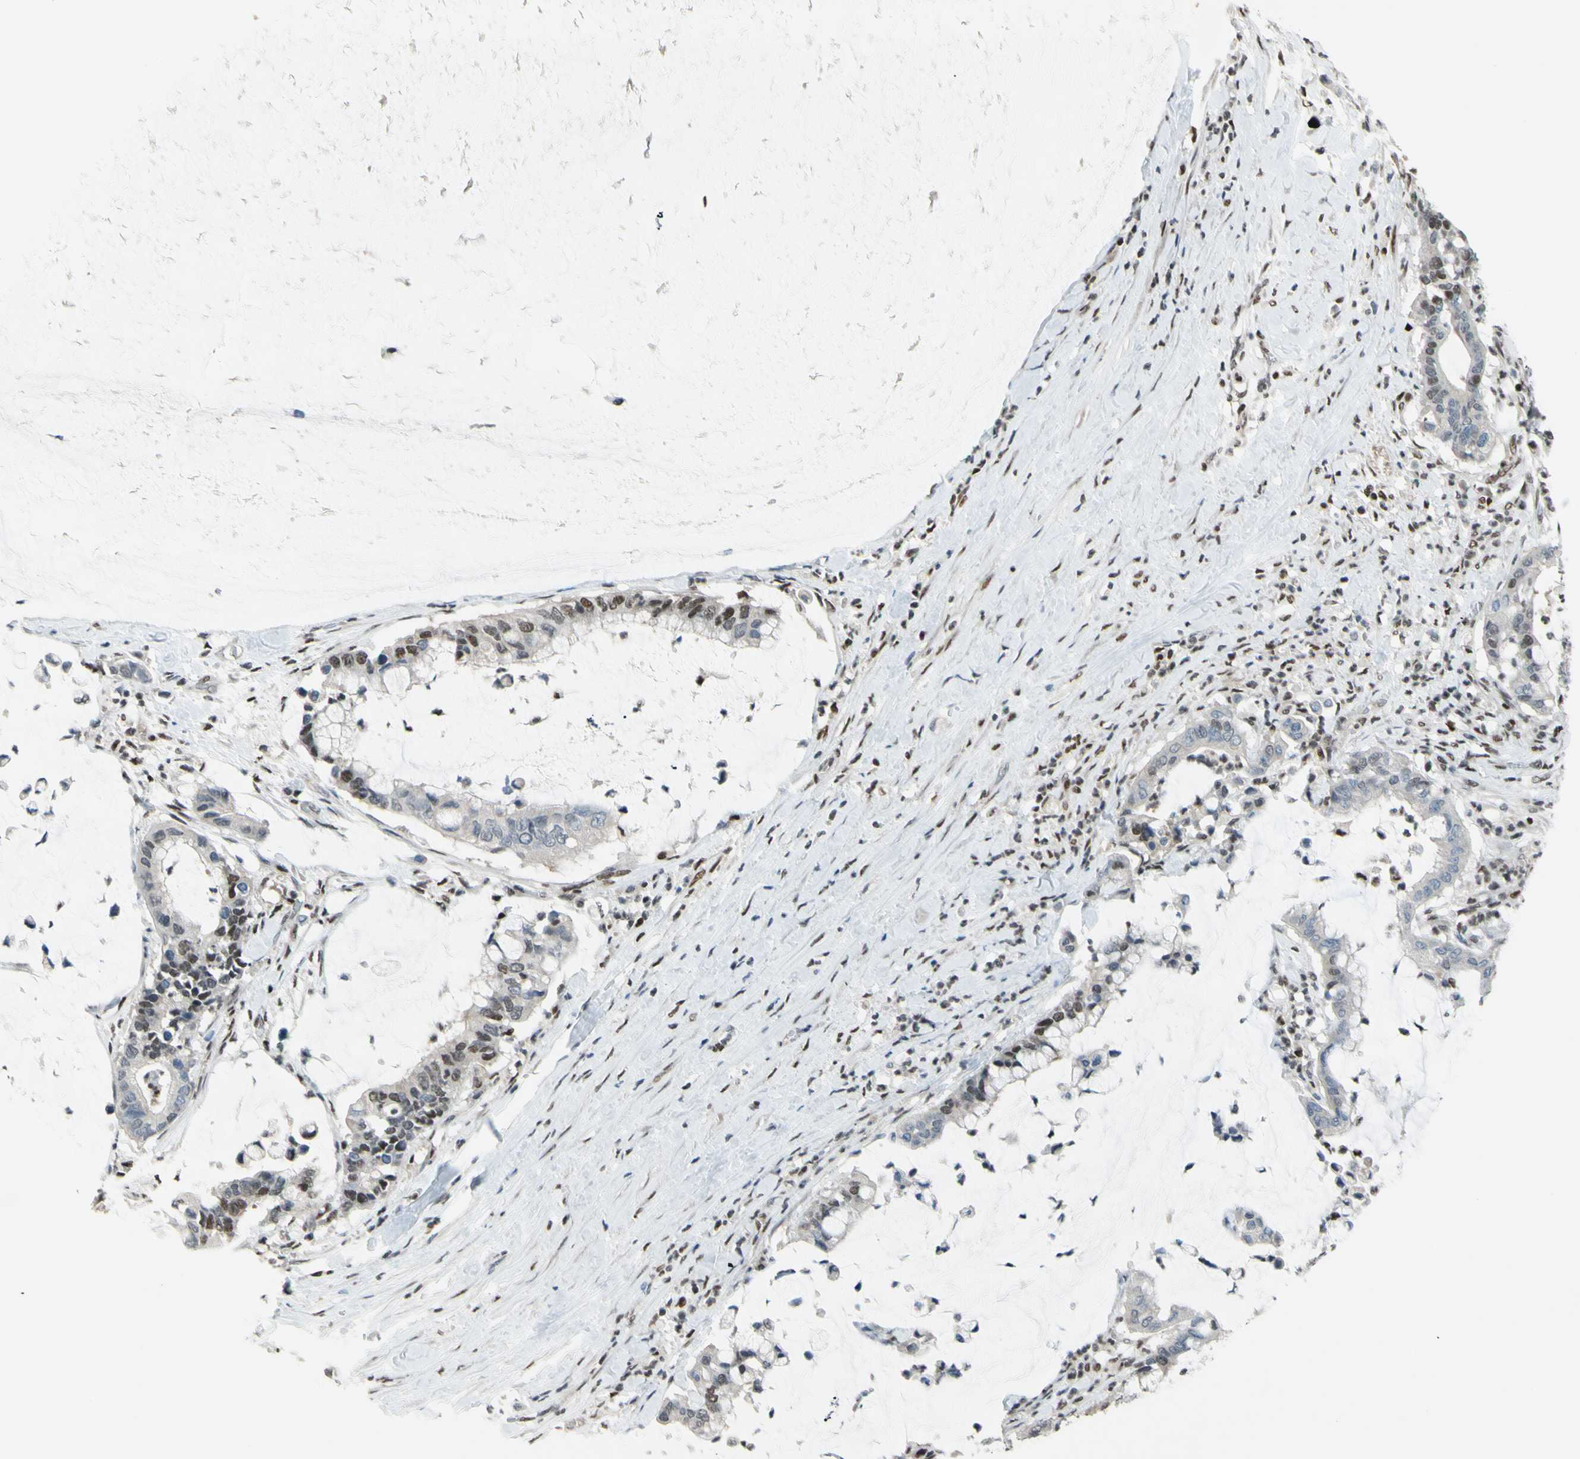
{"staining": {"intensity": "weak", "quantity": "25%-75%", "location": "cytoplasmic/membranous,nuclear"}, "tissue": "pancreatic cancer", "cell_type": "Tumor cells", "image_type": "cancer", "snomed": [{"axis": "morphology", "description": "Adenocarcinoma, NOS"}, {"axis": "topography", "description": "Pancreas"}], "caption": "This is an image of immunohistochemistry staining of adenocarcinoma (pancreatic), which shows weak expression in the cytoplasmic/membranous and nuclear of tumor cells.", "gene": "FKBP5", "patient": {"sex": "male", "age": 41}}